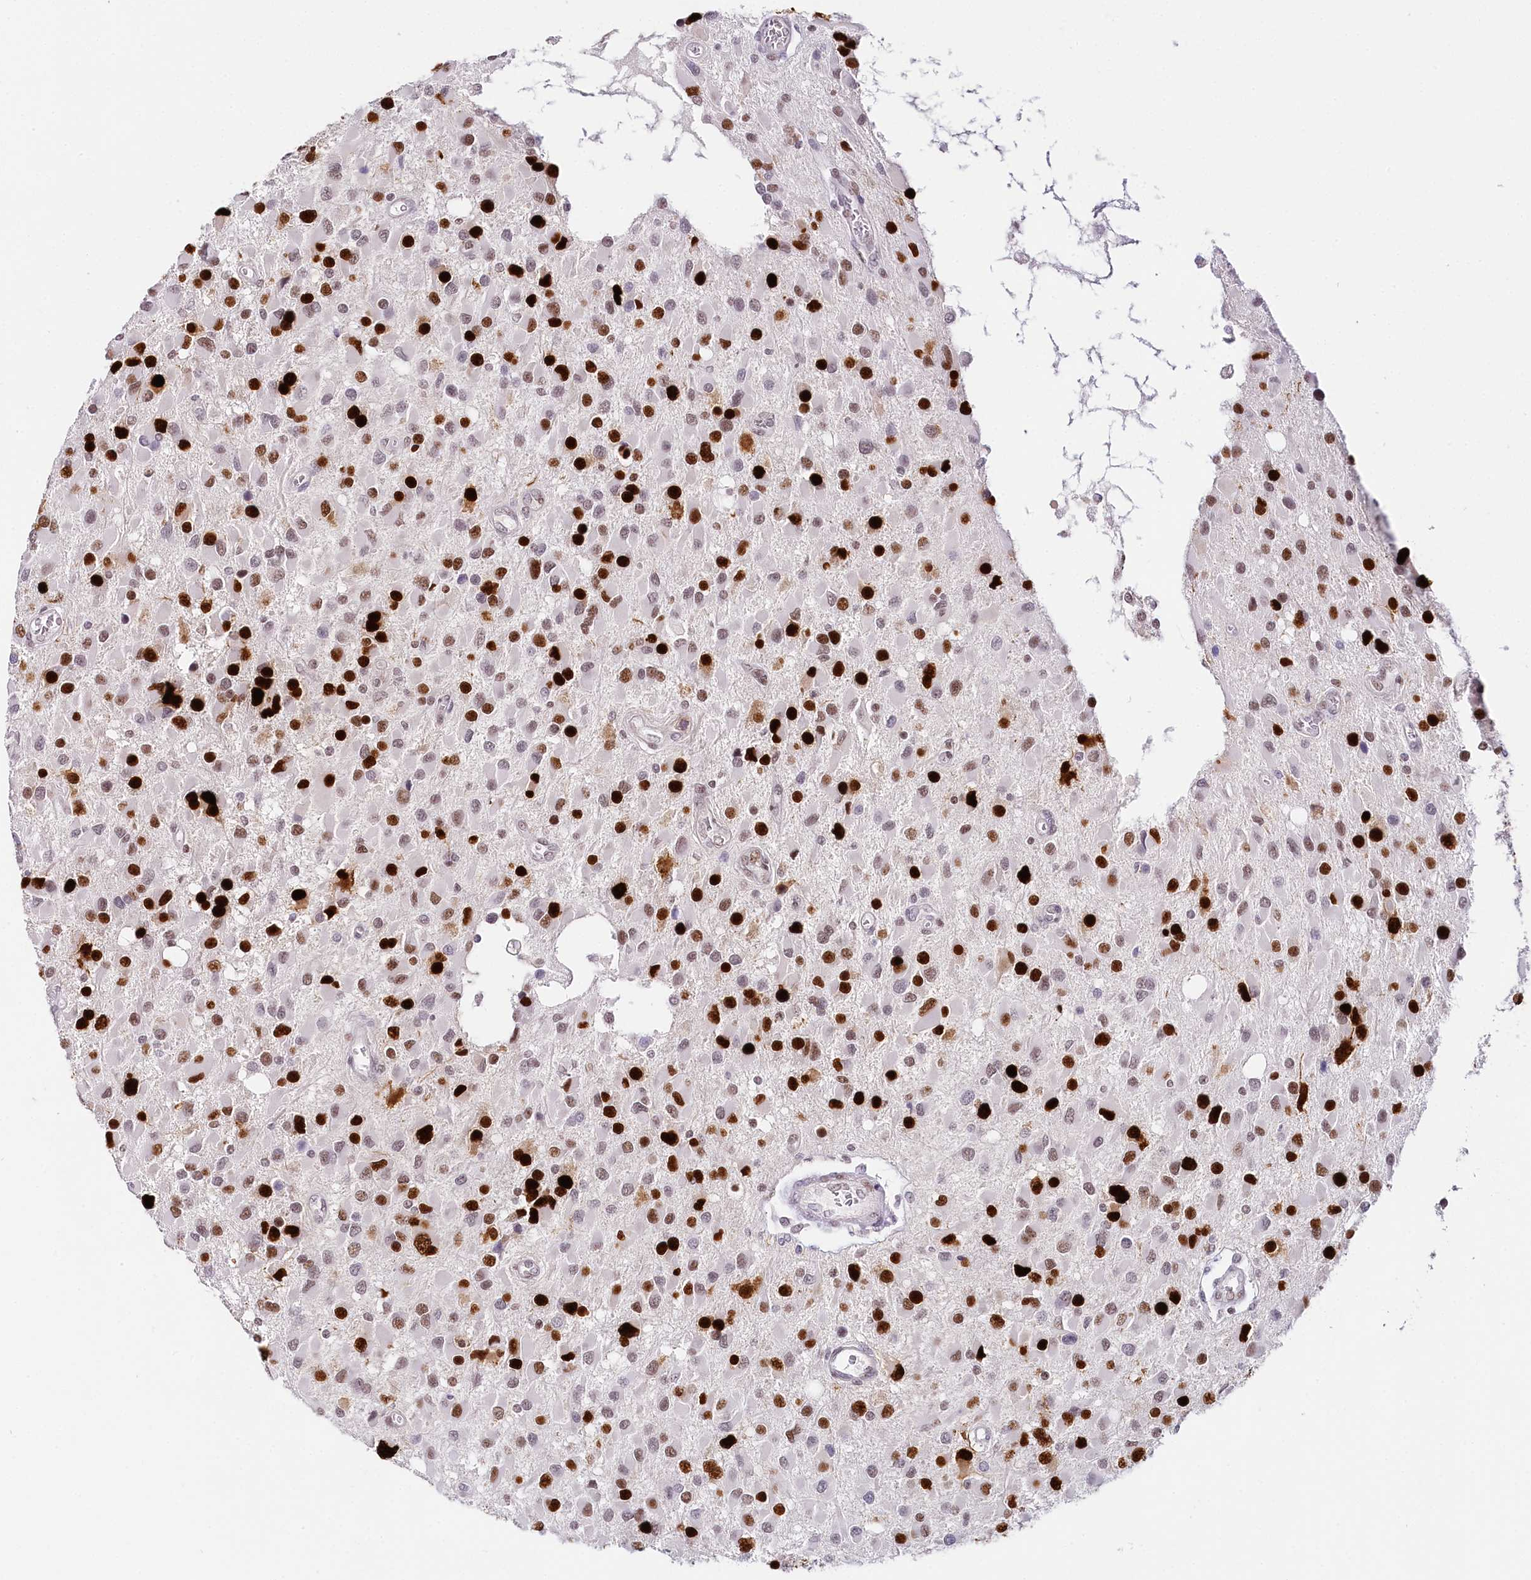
{"staining": {"intensity": "strong", "quantity": "25%-75%", "location": "nuclear"}, "tissue": "glioma", "cell_type": "Tumor cells", "image_type": "cancer", "snomed": [{"axis": "morphology", "description": "Glioma, malignant, High grade"}, {"axis": "topography", "description": "Brain"}], "caption": "Human glioma stained with a protein marker demonstrates strong staining in tumor cells.", "gene": "TP53", "patient": {"sex": "male", "age": 53}}